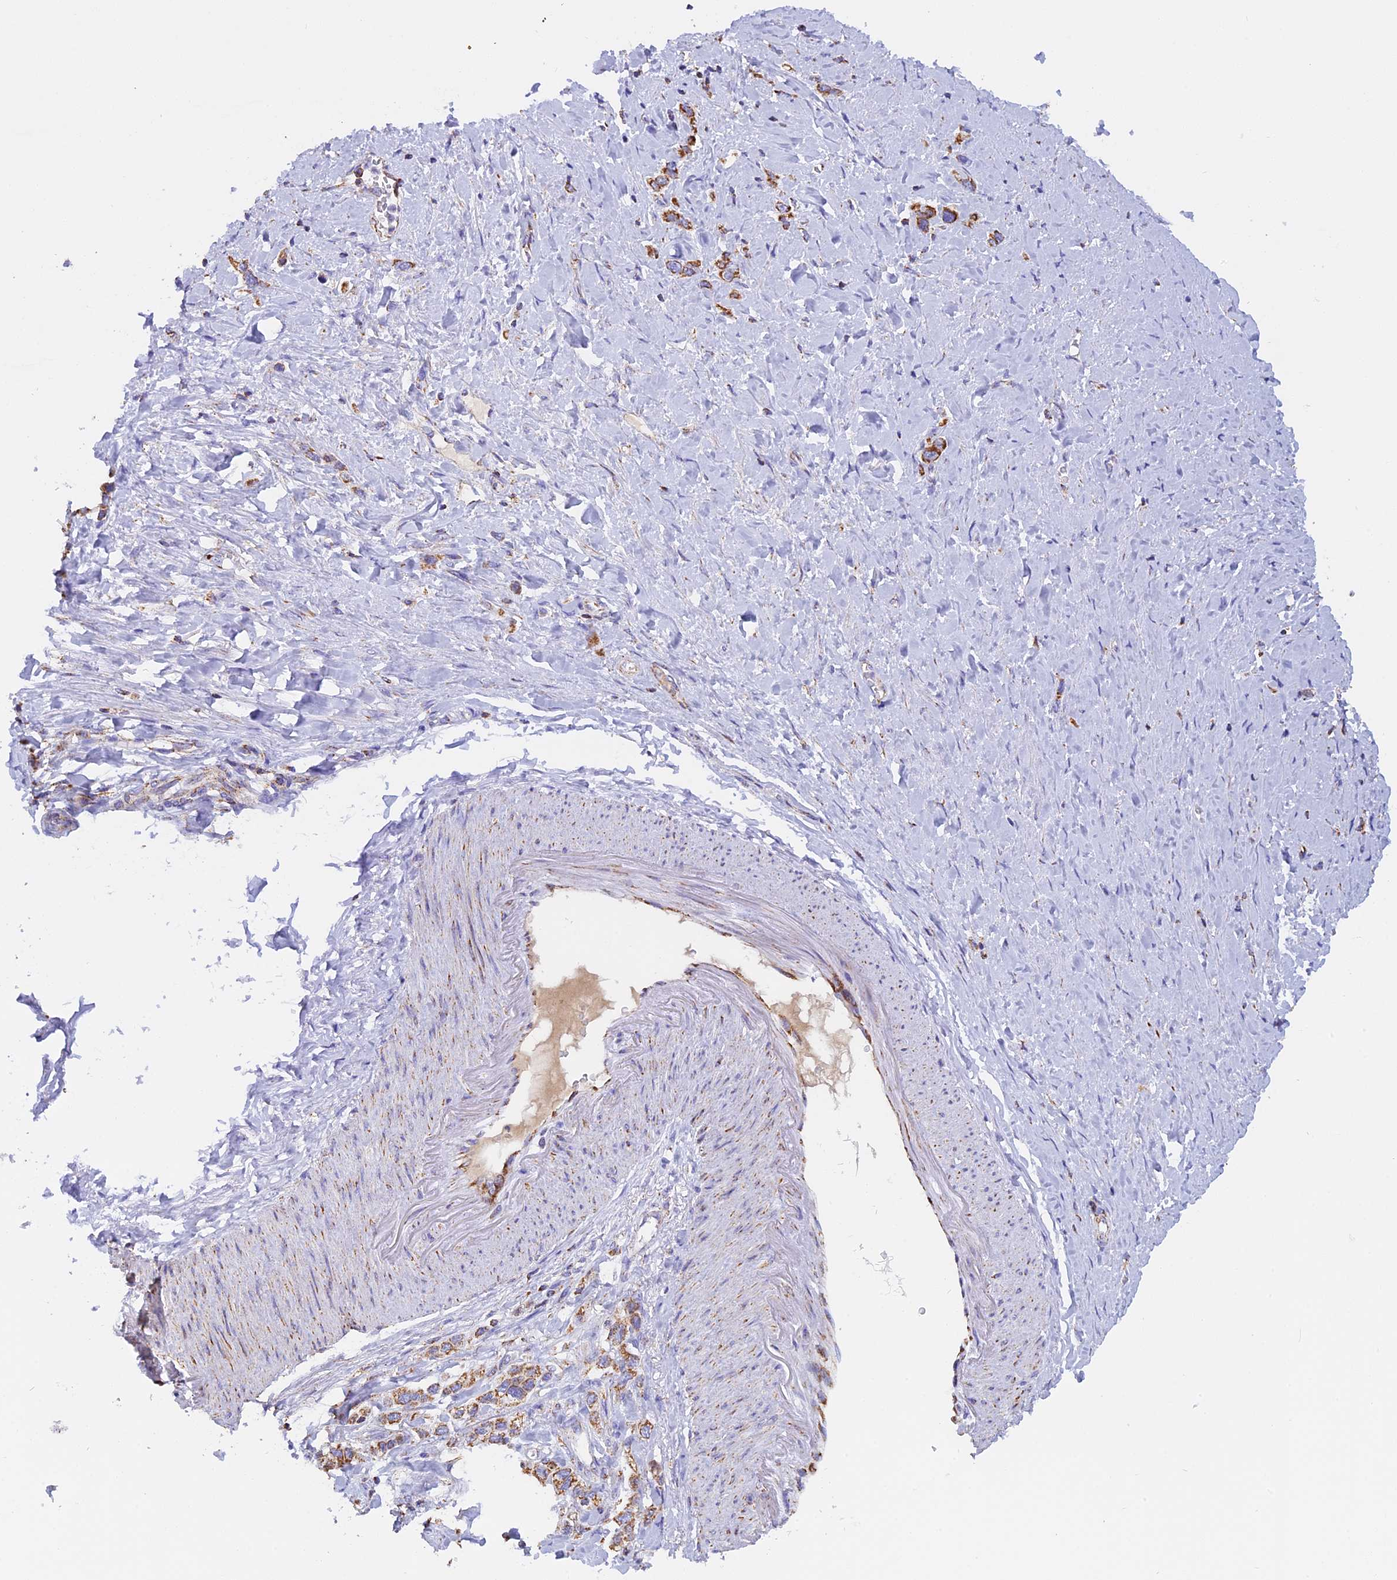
{"staining": {"intensity": "moderate", "quantity": ">75%", "location": "cytoplasmic/membranous"}, "tissue": "stomach cancer", "cell_type": "Tumor cells", "image_type": "cancer", "snomed": [{"axis": "morphology", "description": "Adenocarcinoma, NOS"}, {"axis": "topography", "description": "Stomach"}], "caption": "IHC (DAB) staining of human stomach adenocarcinoma demonstrates moderate cytoplasmic/membranous protein positivity in about >75% of tumor cells.", "gene": "KCNG1", "patient": {"sex": "female", "age": 65}}